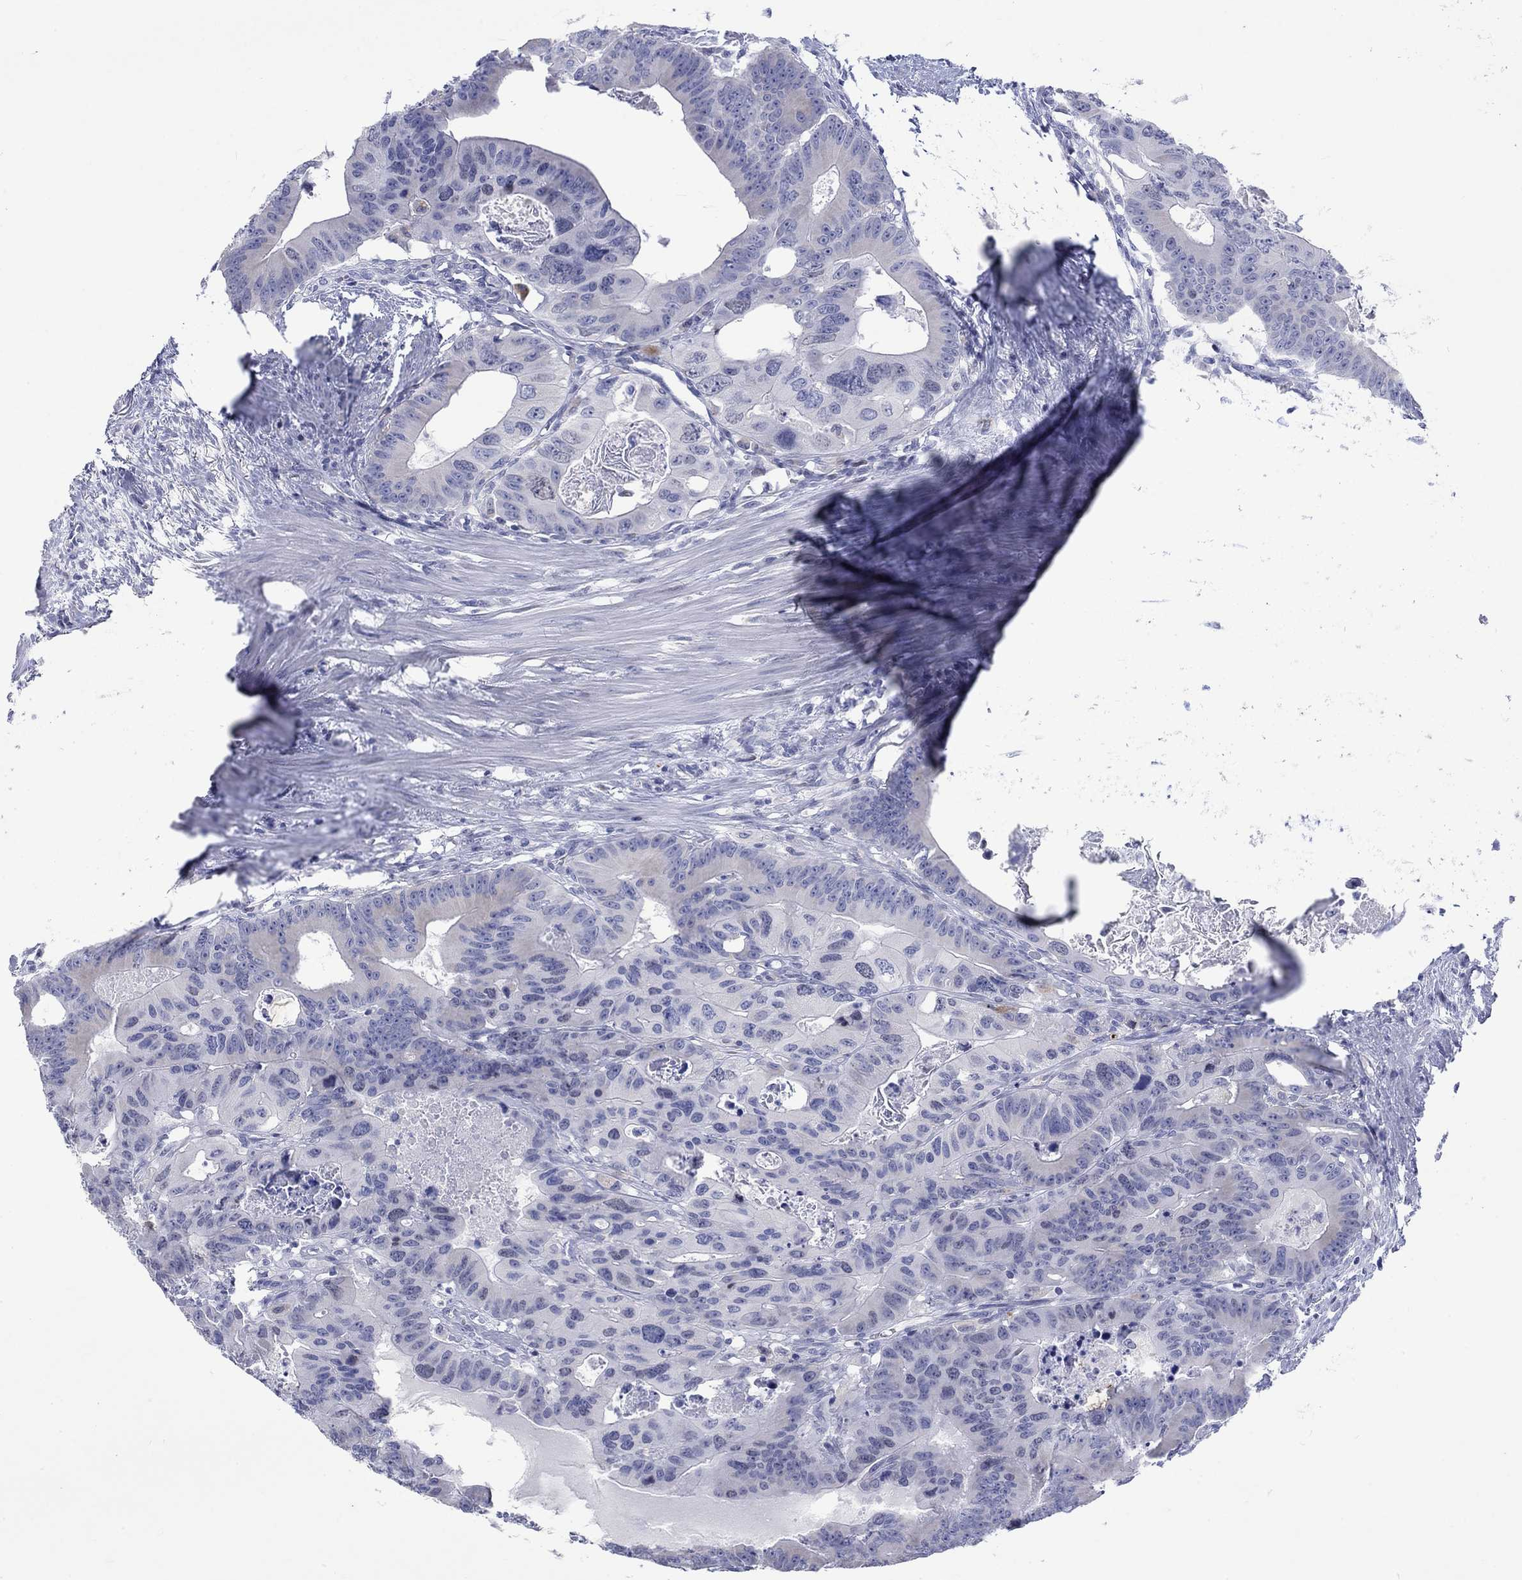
{"staining": {"intensity": "negative", "quantity": "none", "location": "none"}, "tissue": "colorectal cancer", "cell_type": "Tumor cells", "image_type": "cancer", "snomed": [{"axis": "morphology", "description": "Adenocarcinoma, NOS"}, {"axis": "topography", "description": "Rectum"}], "caption": "DAB (3,3'-diaminobenzidine) immunohistochemical staining of human adenocarcinoma (colorectal) displays no significant expression in tumor cells.", "gene": "CDCA2", "patient": {"sex": "male", "age": 64}}